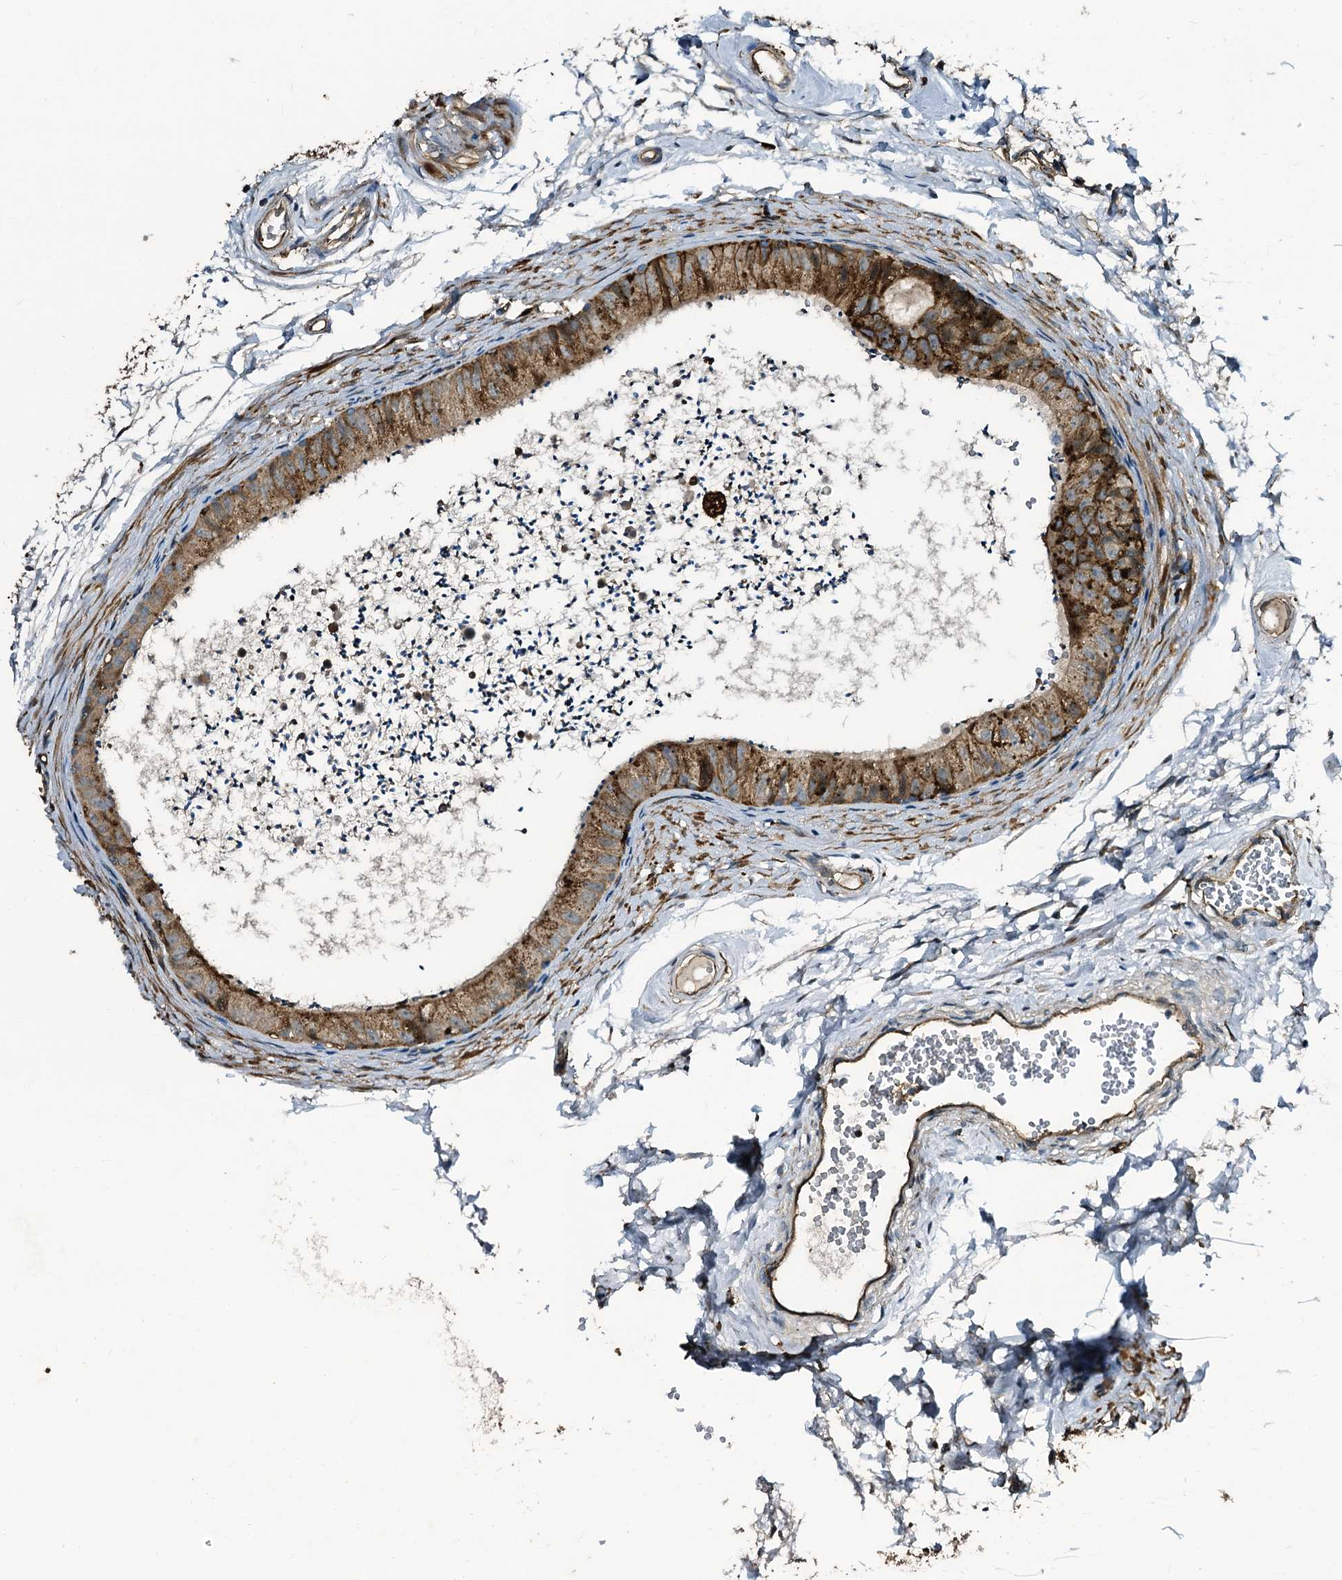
{"staining": {"intensity": "moderate", "quantity": "25%-75%", "location": "cytoplasmic/membranous"}, "tissue": "epididymis", "cell_type": "Glandular cells", "image_type": "normal", "snomed": [{"axis": "morphology", "description": "Normal tissue, NOS"}, {"axis": "topography", "description": "Epididymis"}], "caption": "Brown immunohistochemical staining in unremarkable human epididymis displays moderate cytoplasmic/membranous positivity in approximately 25%-75% of glandular cells. (DAB (3,3'-diaminobenzidine) IHC, brown staining for protein, blue staining for nuclei).", "gene": "TPGS2", "patient": {"sex": "male", "age": 56}}